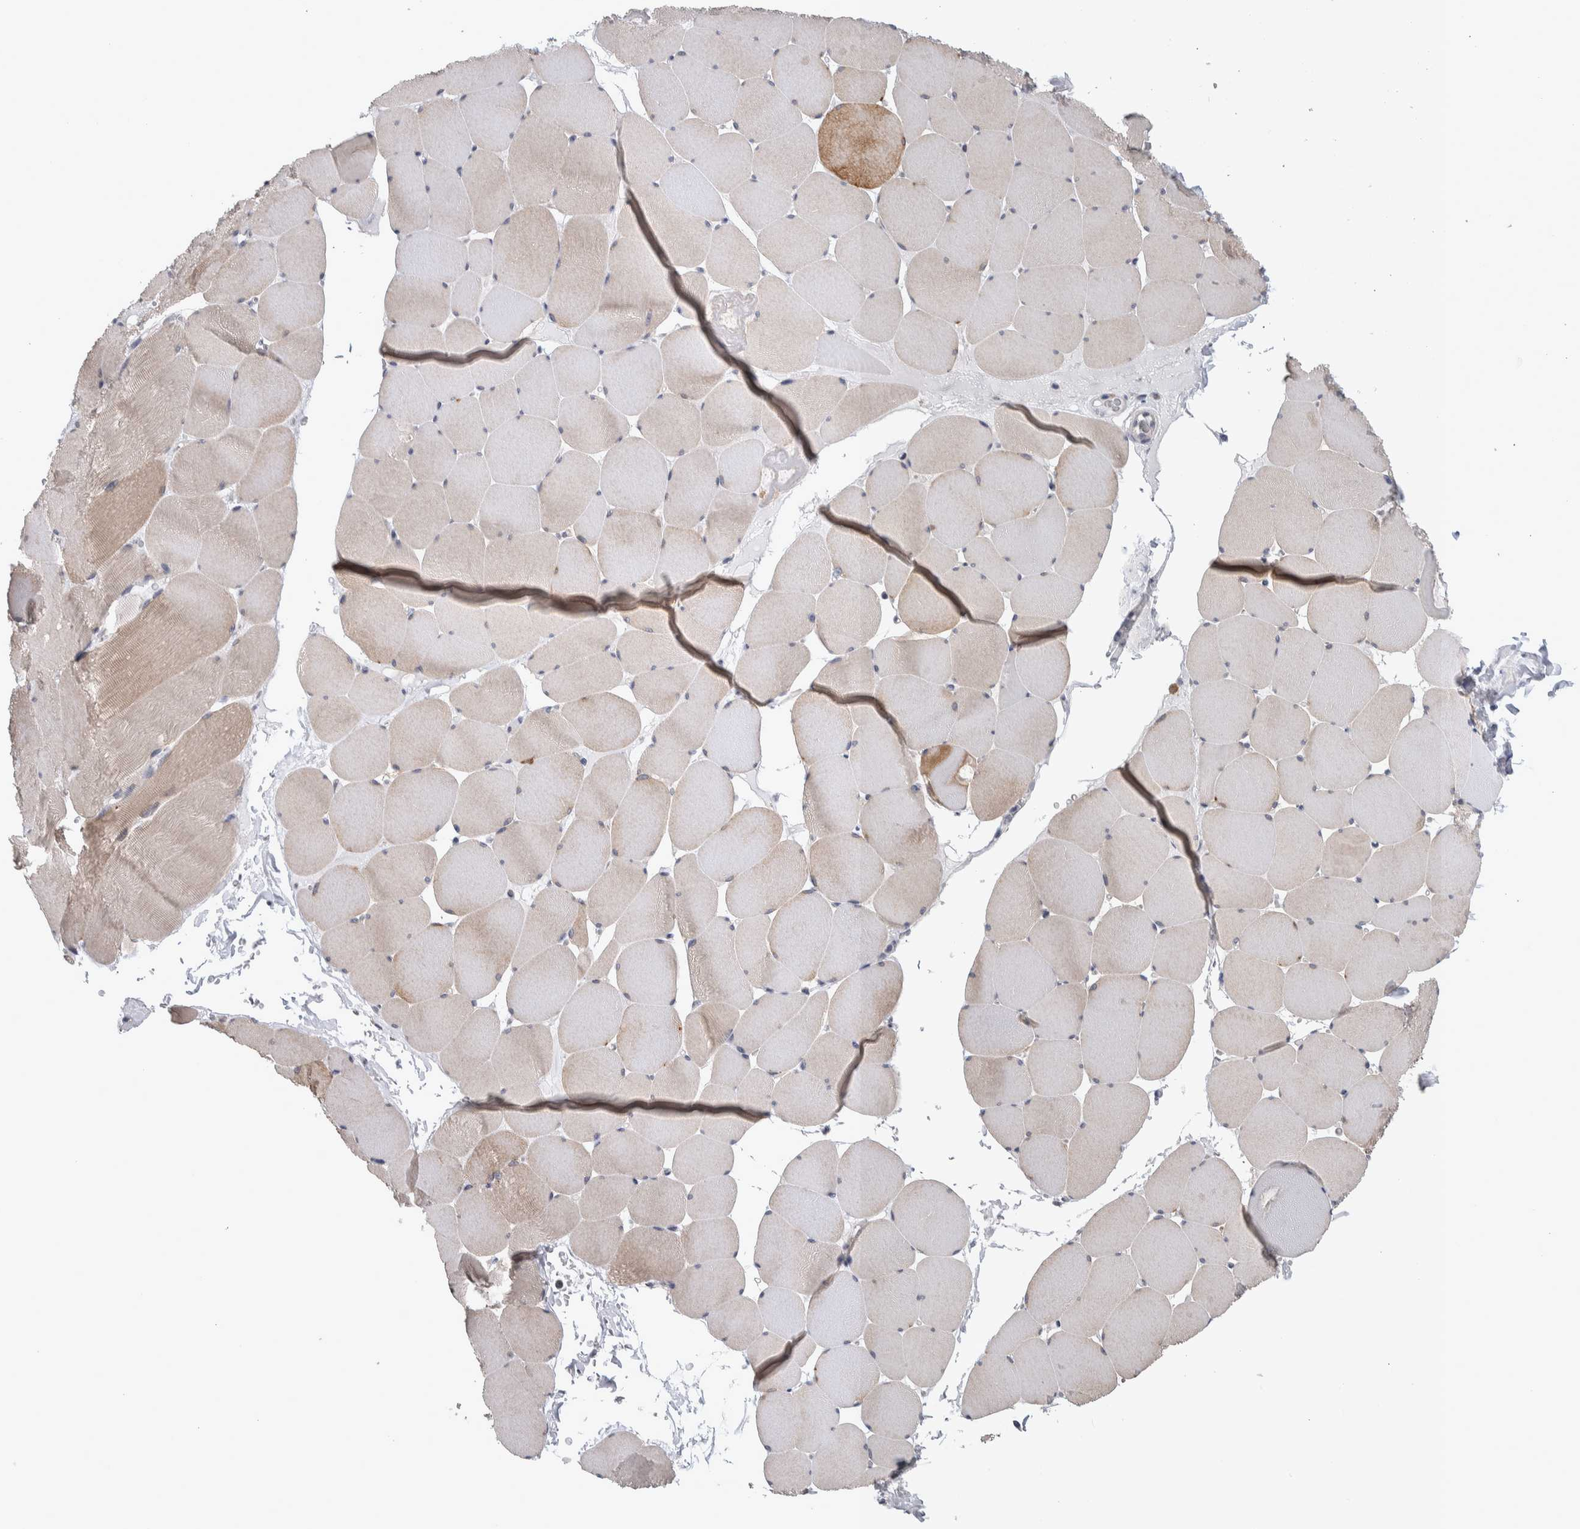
{"staining": {"intensity": "weak", "quantity": "25%-75%", "location": "cytoplasmic/membranous"}, "tissue": "skeletal muscle", "cell_type": "Myocytes", "image_type": "normal", "snomed": [{"axis": "morphology", "description": "Normal tissue, NOS"}, {"axis": "topography", "description": "Skeletal muscle"}], "caption": "This photomicrograph exhibits immunohistochemistry (IHC) staining of normal human skeletal muscle, with low weak cytoplasmic/membranous expression in approximately 25%-75% of myocytes.", "gene": "IBTK", "patient": {"sex": "male", "age": 62}}